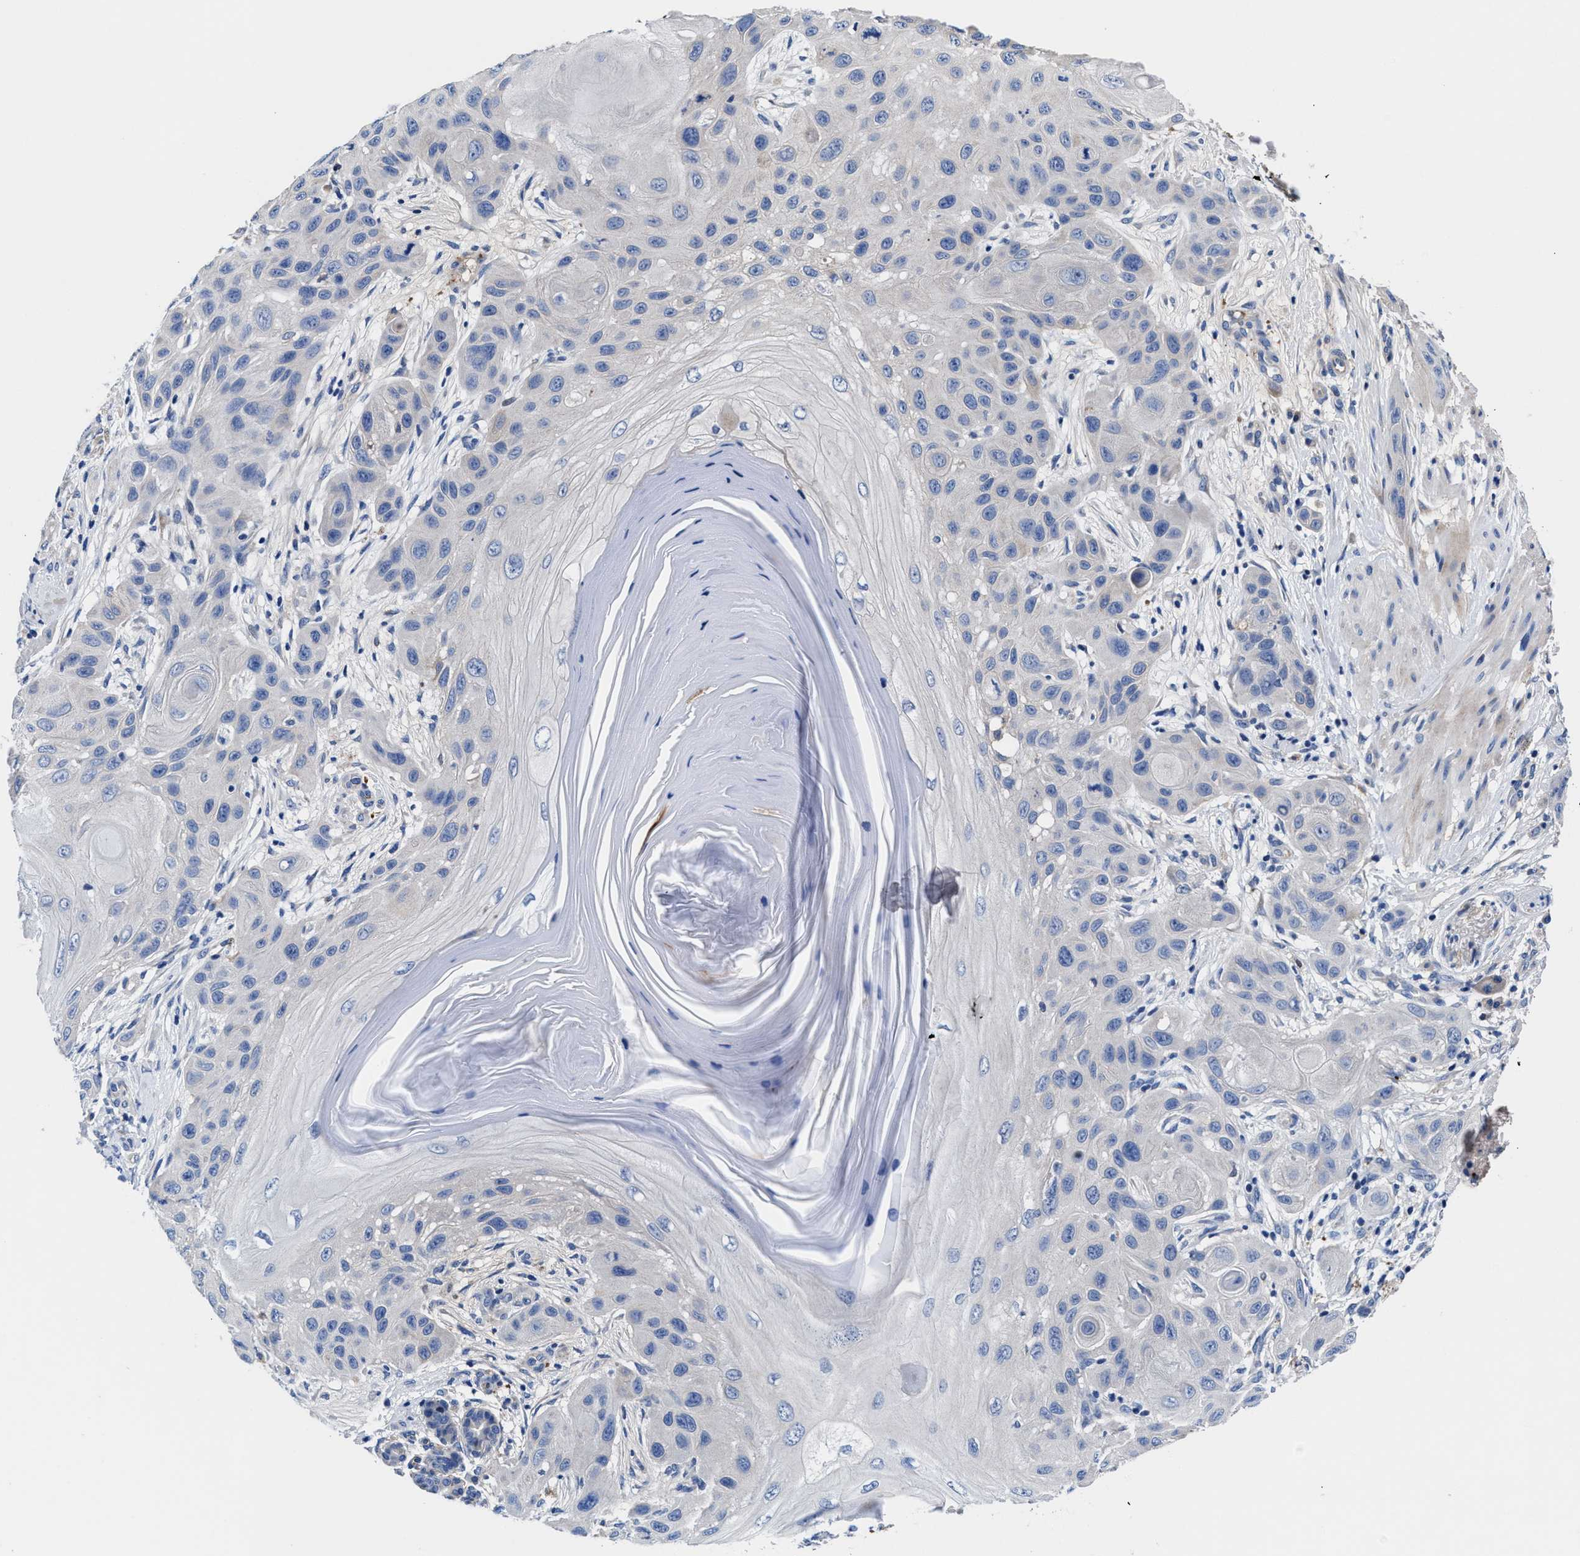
{"staining": {"intensity": "negative", "quantity": "none", "location": "none"}, "tissue": "skin cancer", "cell_type": "Tumor cells", "image_type": "cancer", "snomed": [{"axis": "morphology", "description": "Squamous cell carcinoma, NOS"}, {"axis": "topography", "description": "Skin"}], "caption": "IHC of human skin squamous cell carcinoma exhibits no expression in tumor cells.", "gene": "DHRS13", "patient": {"sex": "female", "age": 96}}